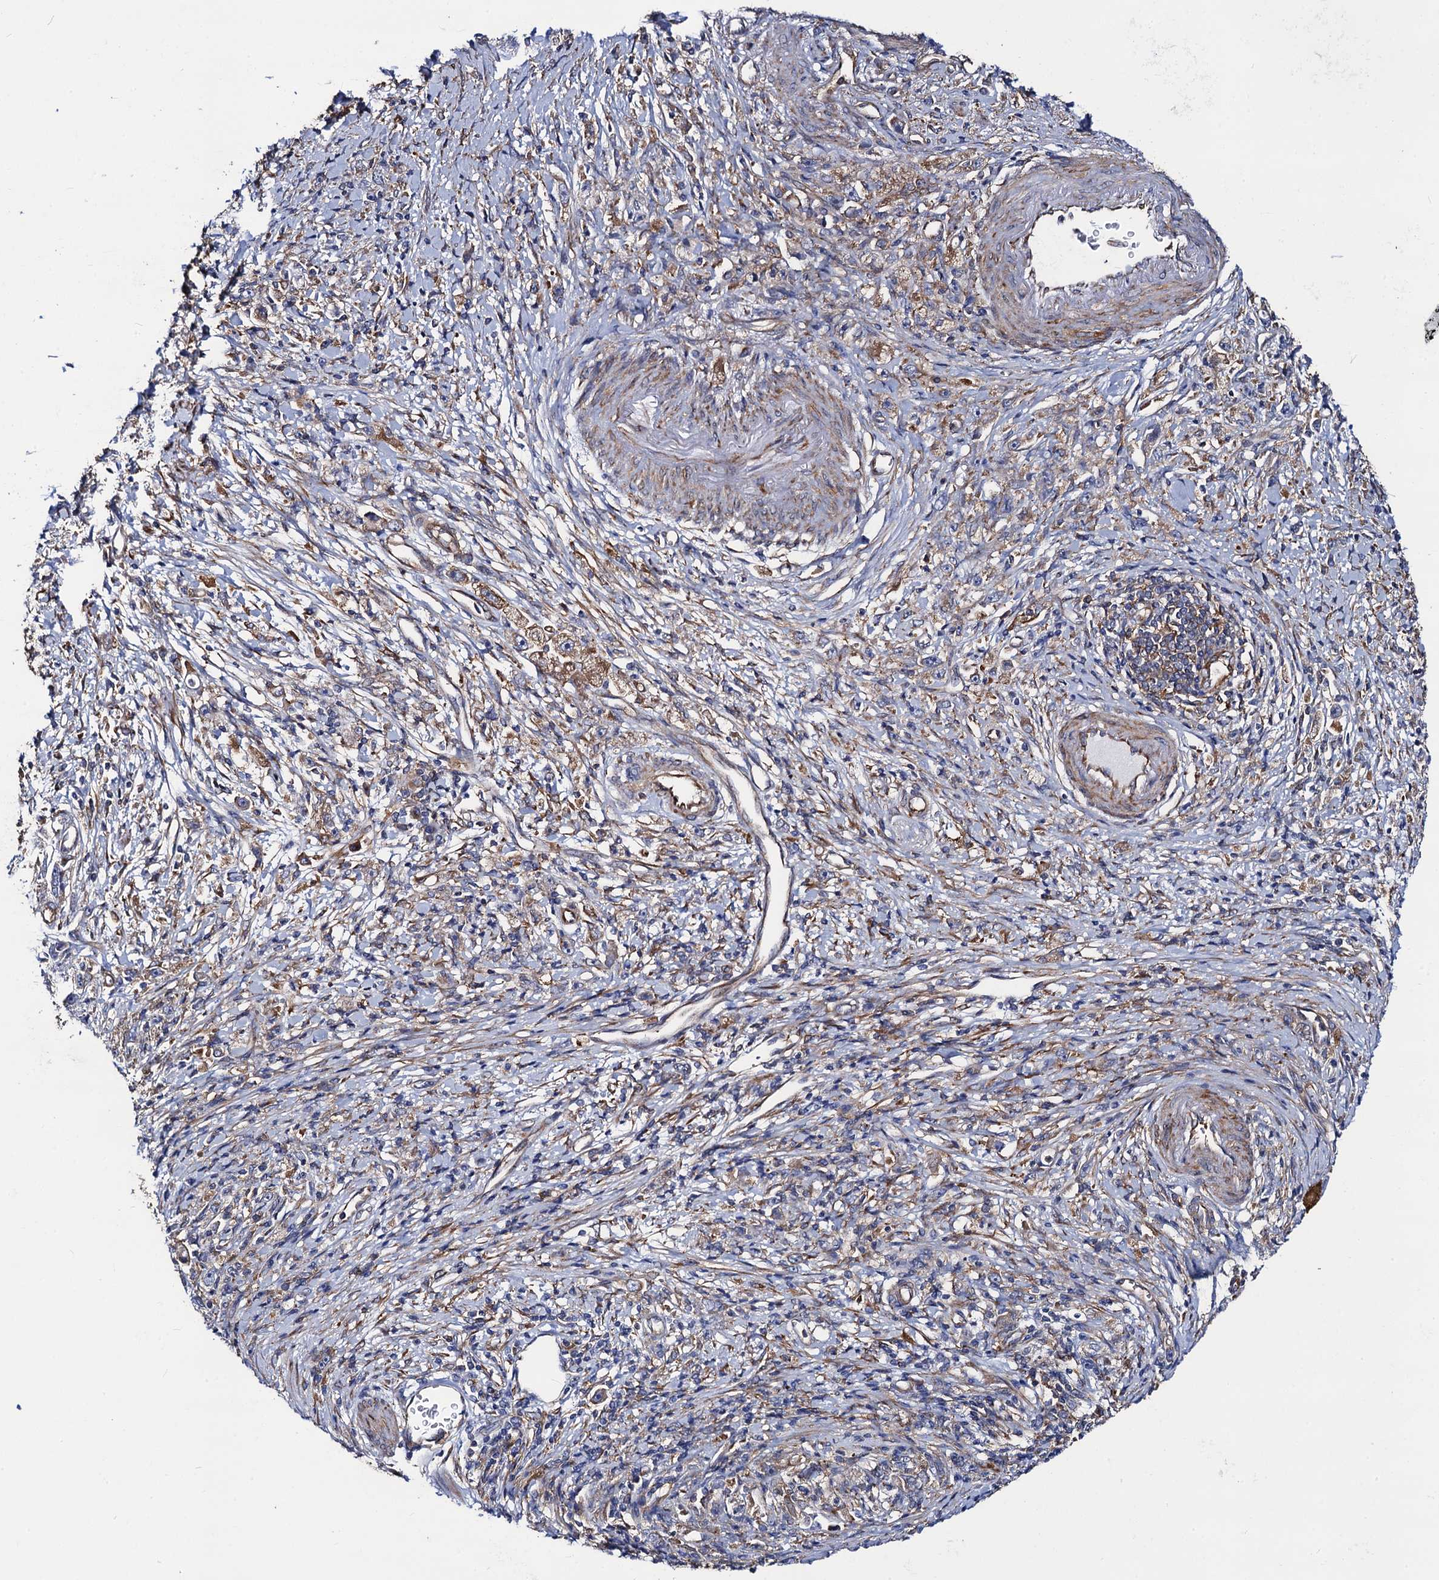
{"staining": {"intensity": "moderate", "quantity": "<25%", "location": "cytoplasmic/membranous"}, "tissue": "stomach cancer", "cell_type": "Tumor cells", "image_type": "cancer", "snomed": [{"axis": "morphology", "description": "Adenocarcinoma, NOS"}, {"axis": "topography", "description": "Stomach"}], "caption": "Approximately <25% of tumor cells in stomach cancer (adenocarcinoma) demonstrate moderate cytoplasmic/membranous protein positivity as visualized by brown immunohistochemical staining.", "gene": "DYDC1", "patient": {"sex": "female", "age": 59}}